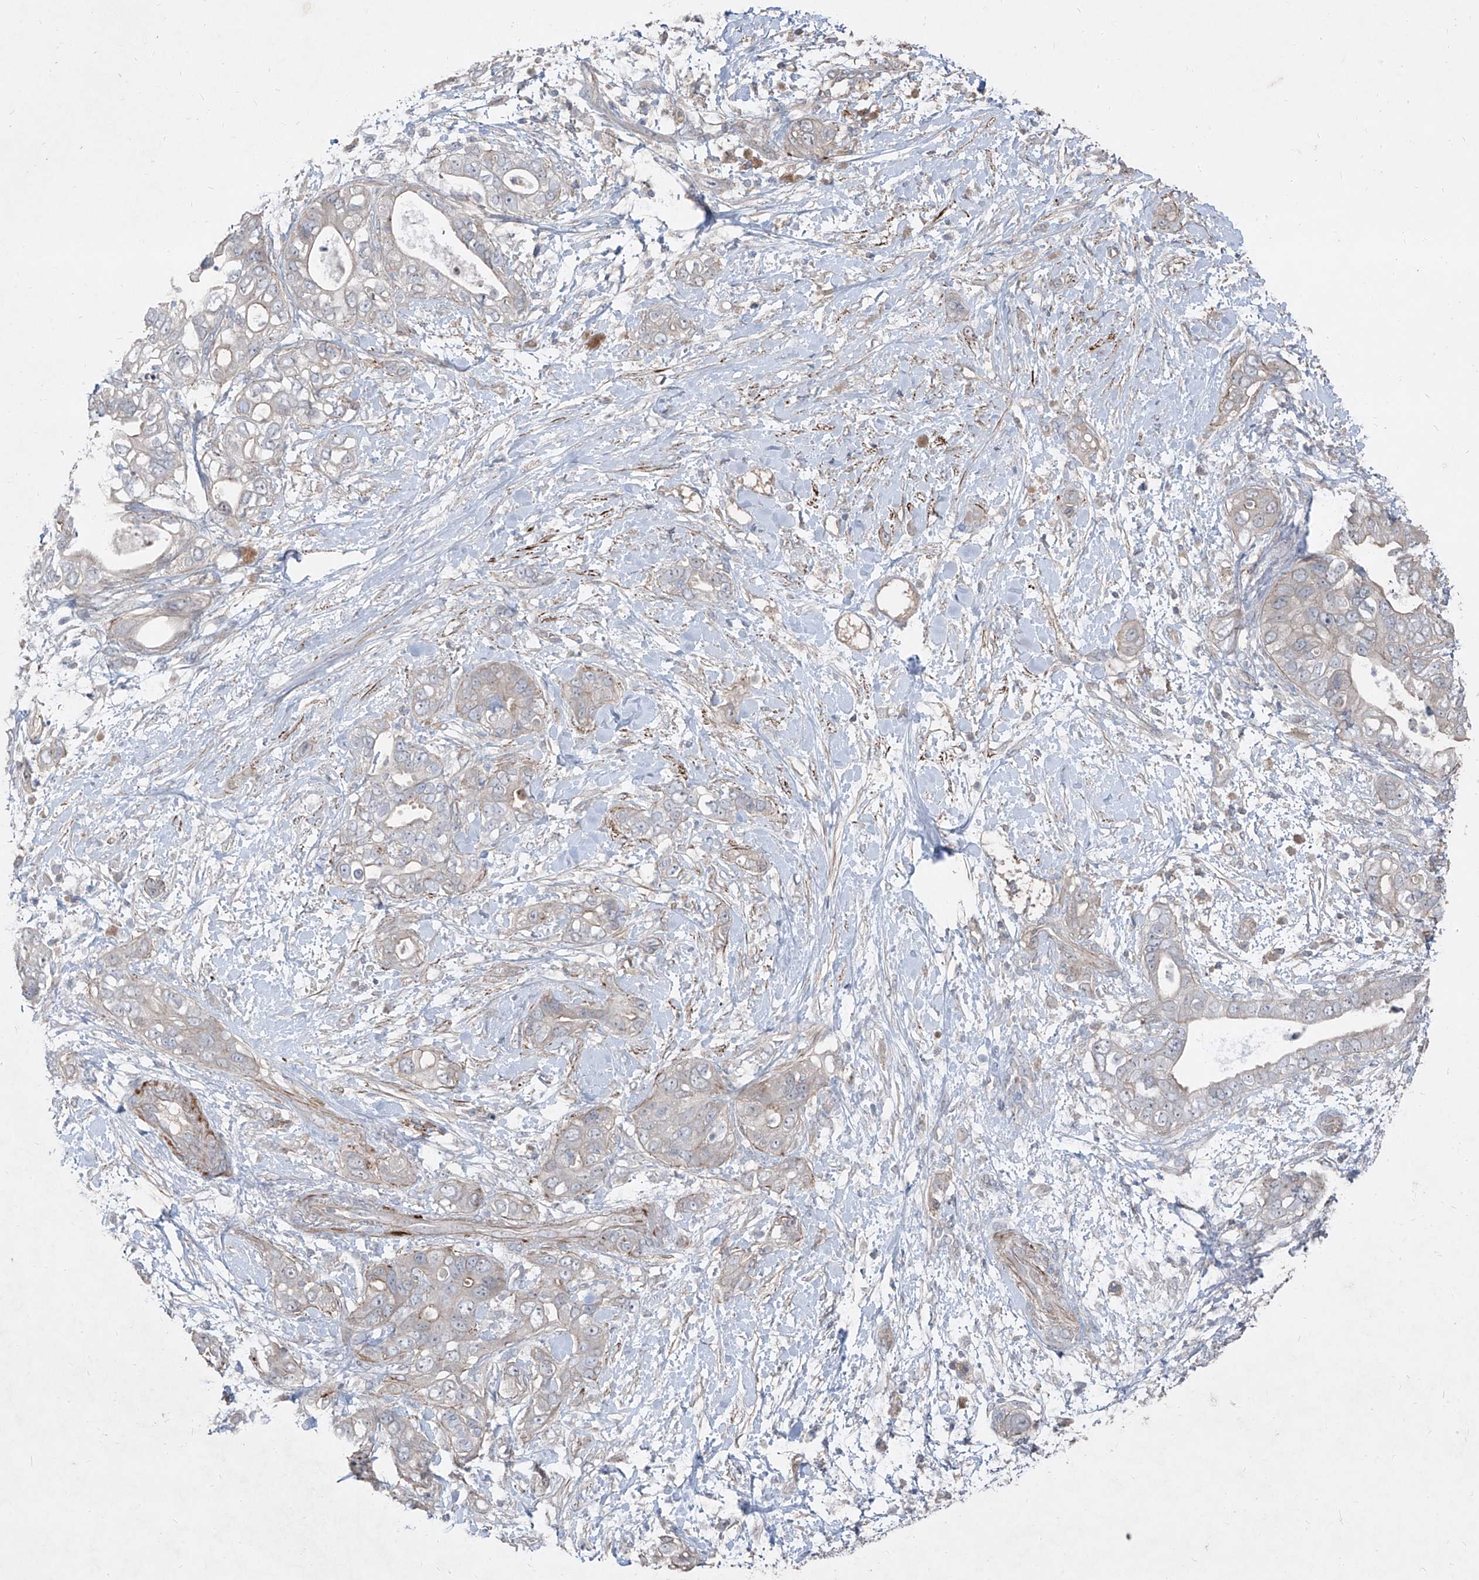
{"staining": {"intensity": "weak", "quantity": "<25%", "location": "cytoplasmic/membranous"}, "tissue": "pancreatic cancer", "cell_type": "Tumor cells", "image_type": "cancer", "snomed": [{"axis": "morphology", "description": "Adenocarcinoma, NOS"}, {"axis": "topography", "description": "Pancreas"}], "caption": "Immunohistochemical staining of pancreatic cancer shows no significant staining in tumor cells. (DAB immunohistochemistry (IHC), high magnification).", "gene": "UFD1", "patient": {"sex": "female", "age": 78}}